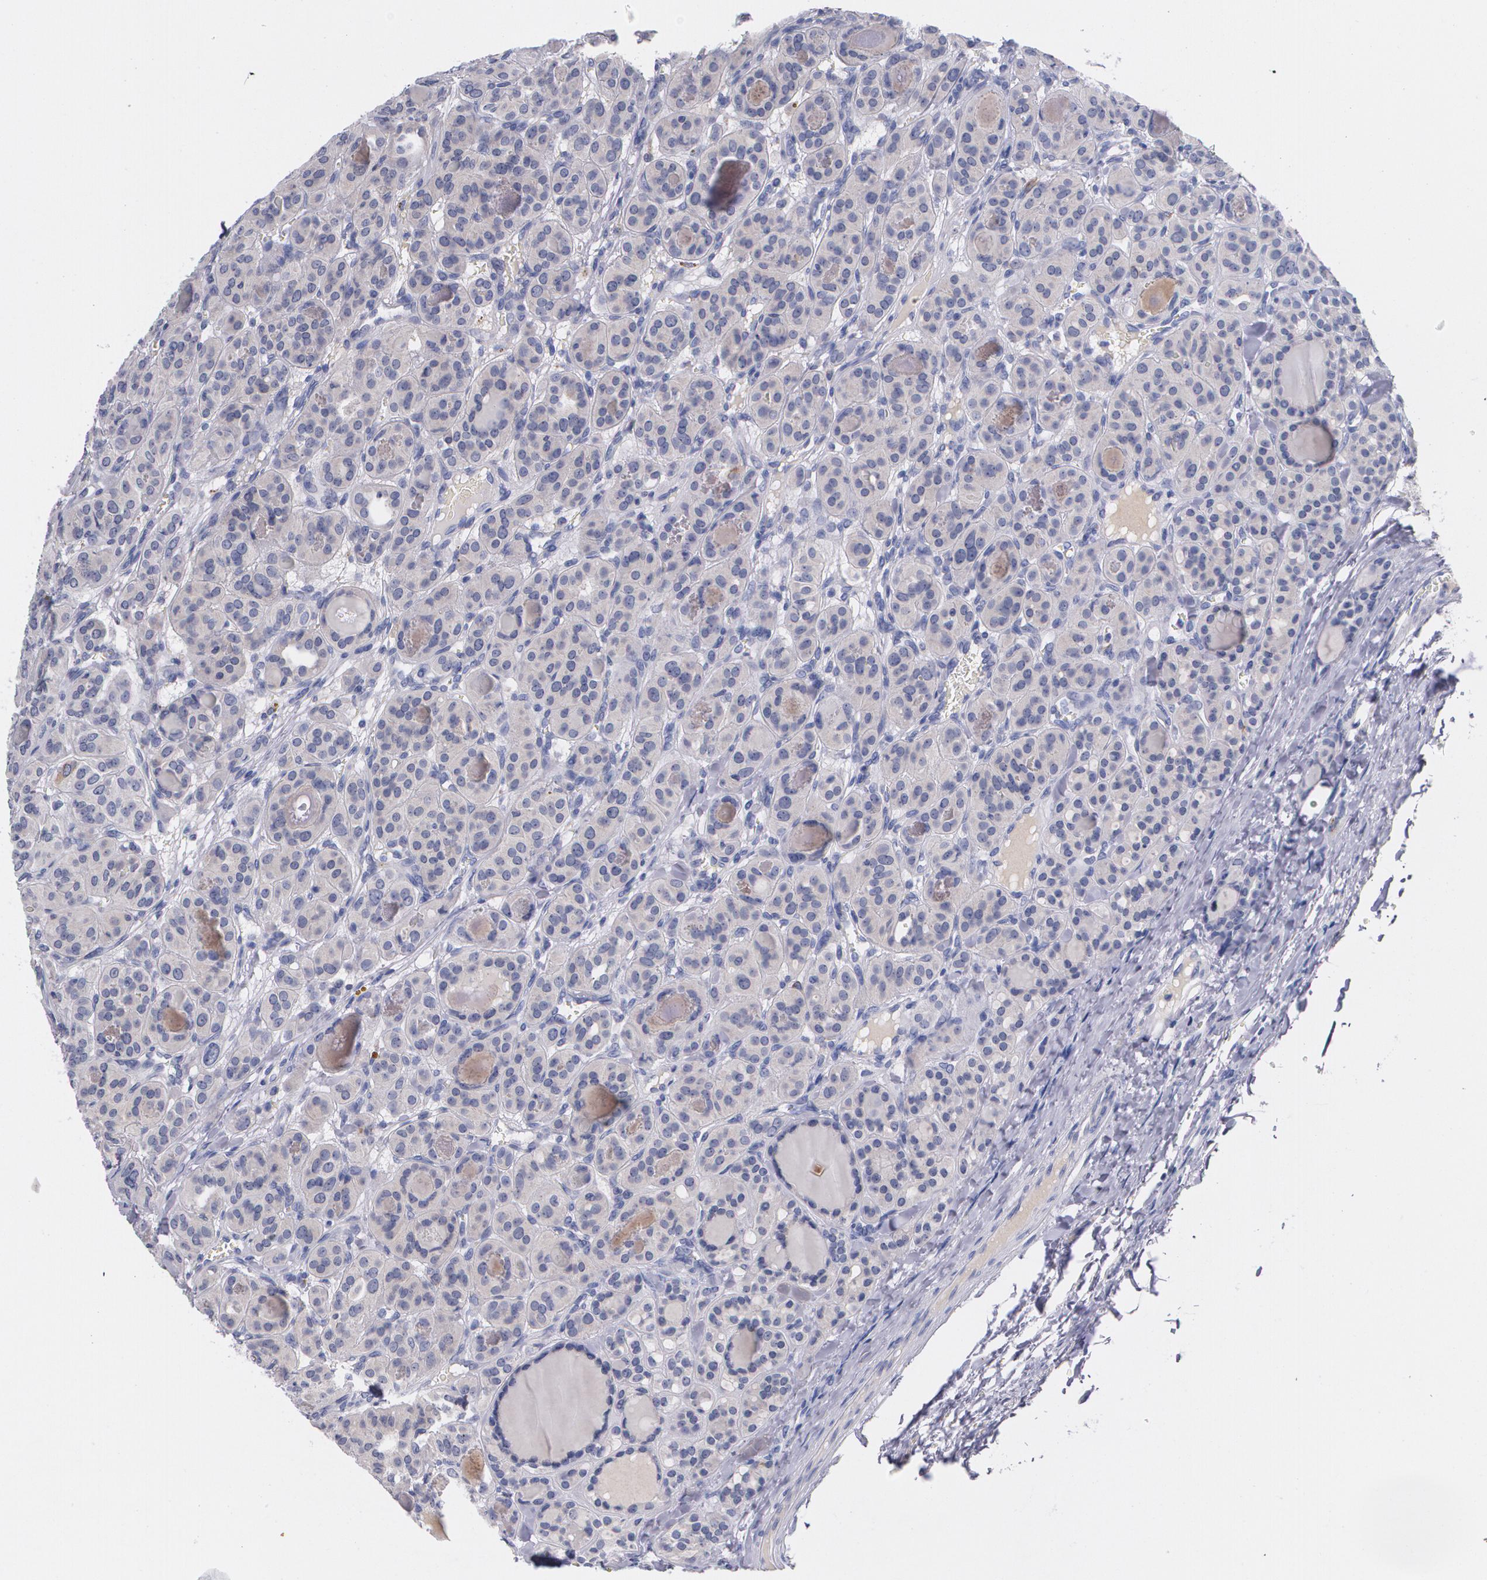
{"staining": {"intensity": "negative", "quantity": "none", "location": "none"}, "tissue": "thyroid cancer", "cell_type": "Tumor cells", "image_type": "cancer", "snomed": [{"axis": "morphology", "description": "Follicular adenoma carcinoma, NOS"}, {"axis": "topography", "description": "Thyroid gland"}], "caption": "Human thyroid cancer (follicular adenoma carcinoma) stained for a protein using immunohistochemistry reveals no staining in tumor cells.", "gene": "HMMR", "patient": {"sex": "female", "age": 71}}